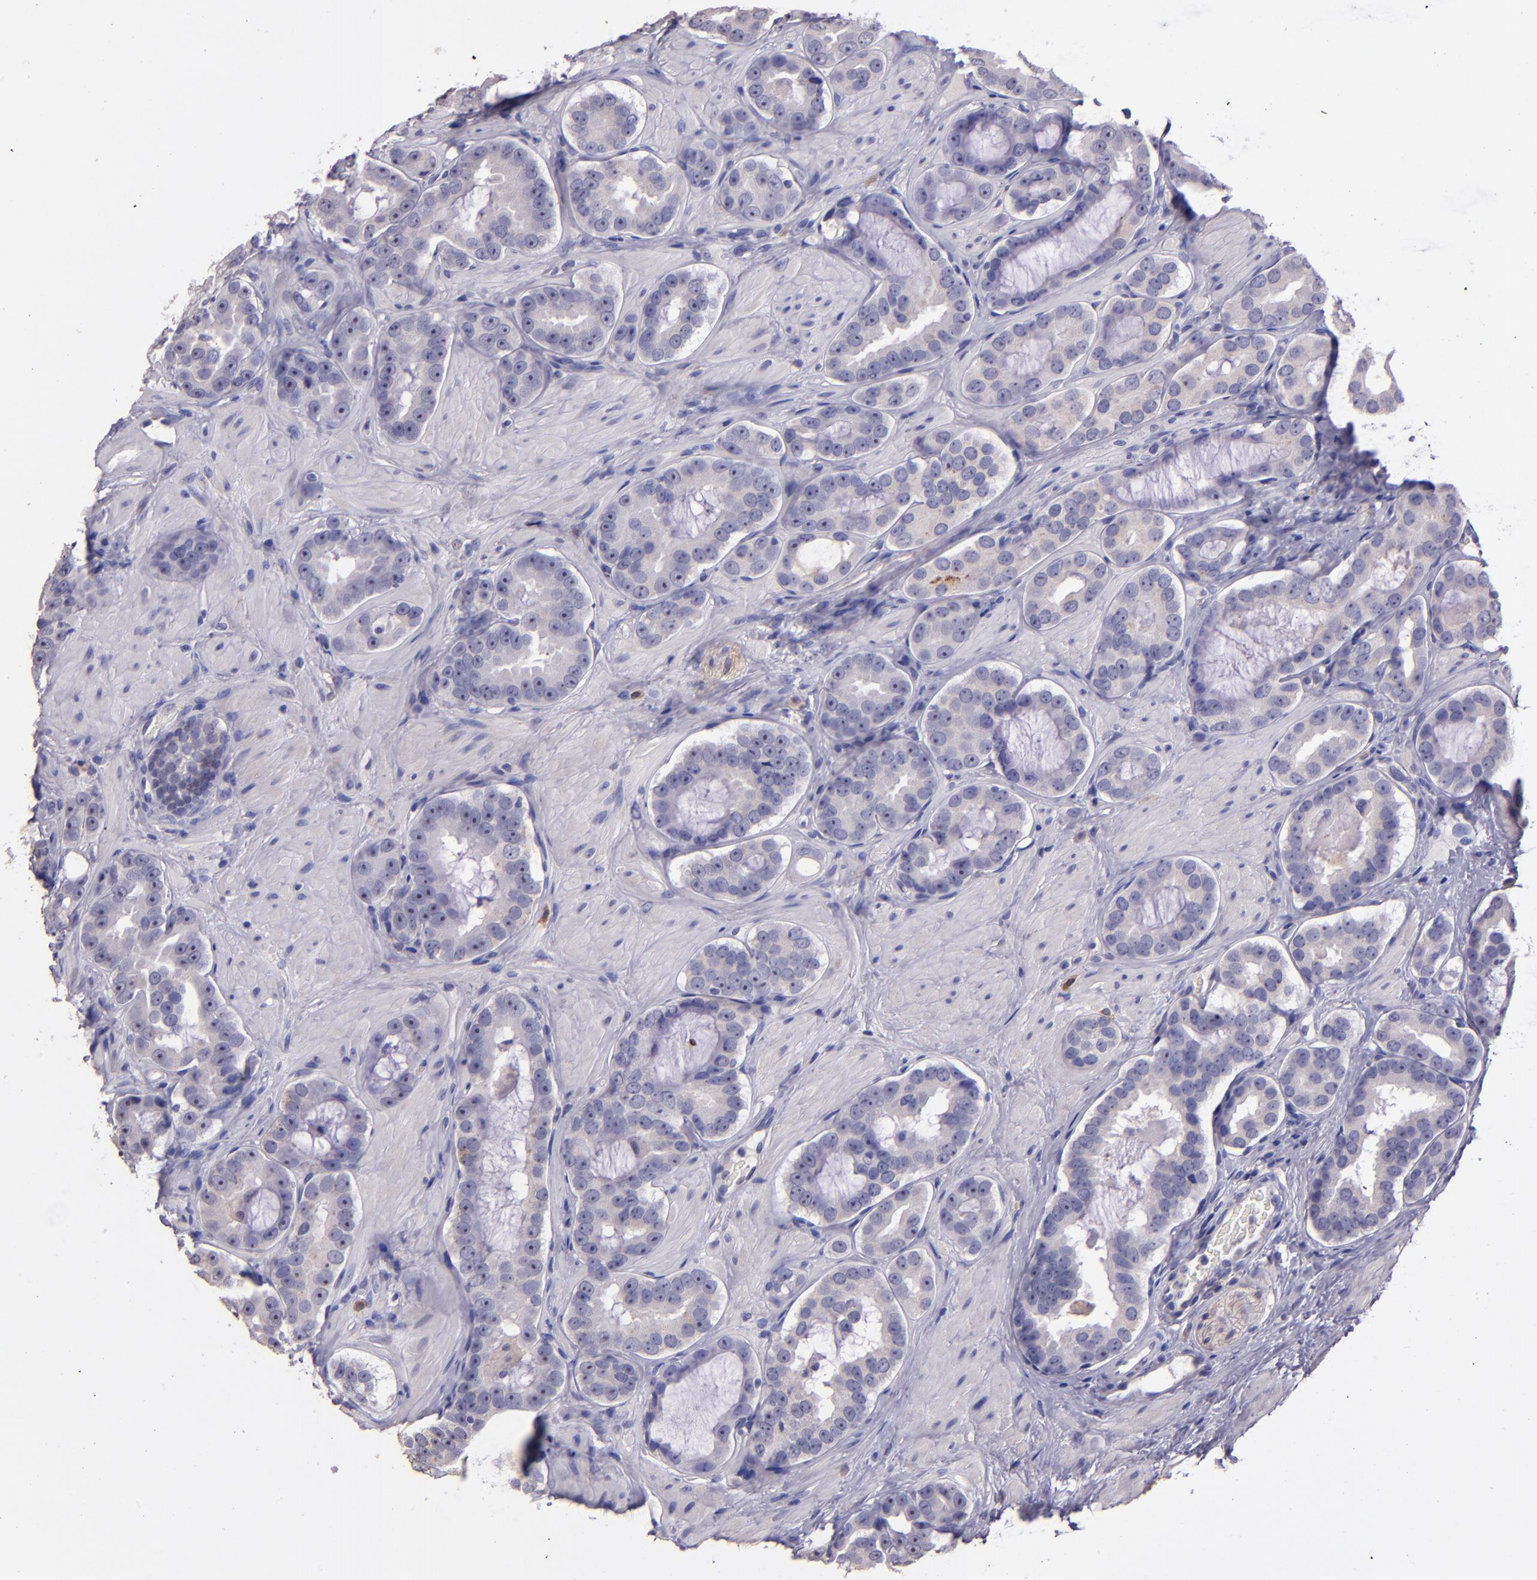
{"staining": {"intensity": "negative", "quantity": "none", "location": "none"}, "tissue": "prostate cancer", "cell_type": "Tumor cells", "image_type": "cancer", "snomed": [{"axis": "morphology", "description": "Adenocarcinoma, Low grade"}, {"axis": "topography", "description": "Prostate"}], "caption": "Prostate cancer was stained to show a protein in brown. There is no significant positivity in tumor cells.", "gene": "PAPPA", "patient": {"sex": "male", "age": 59}}